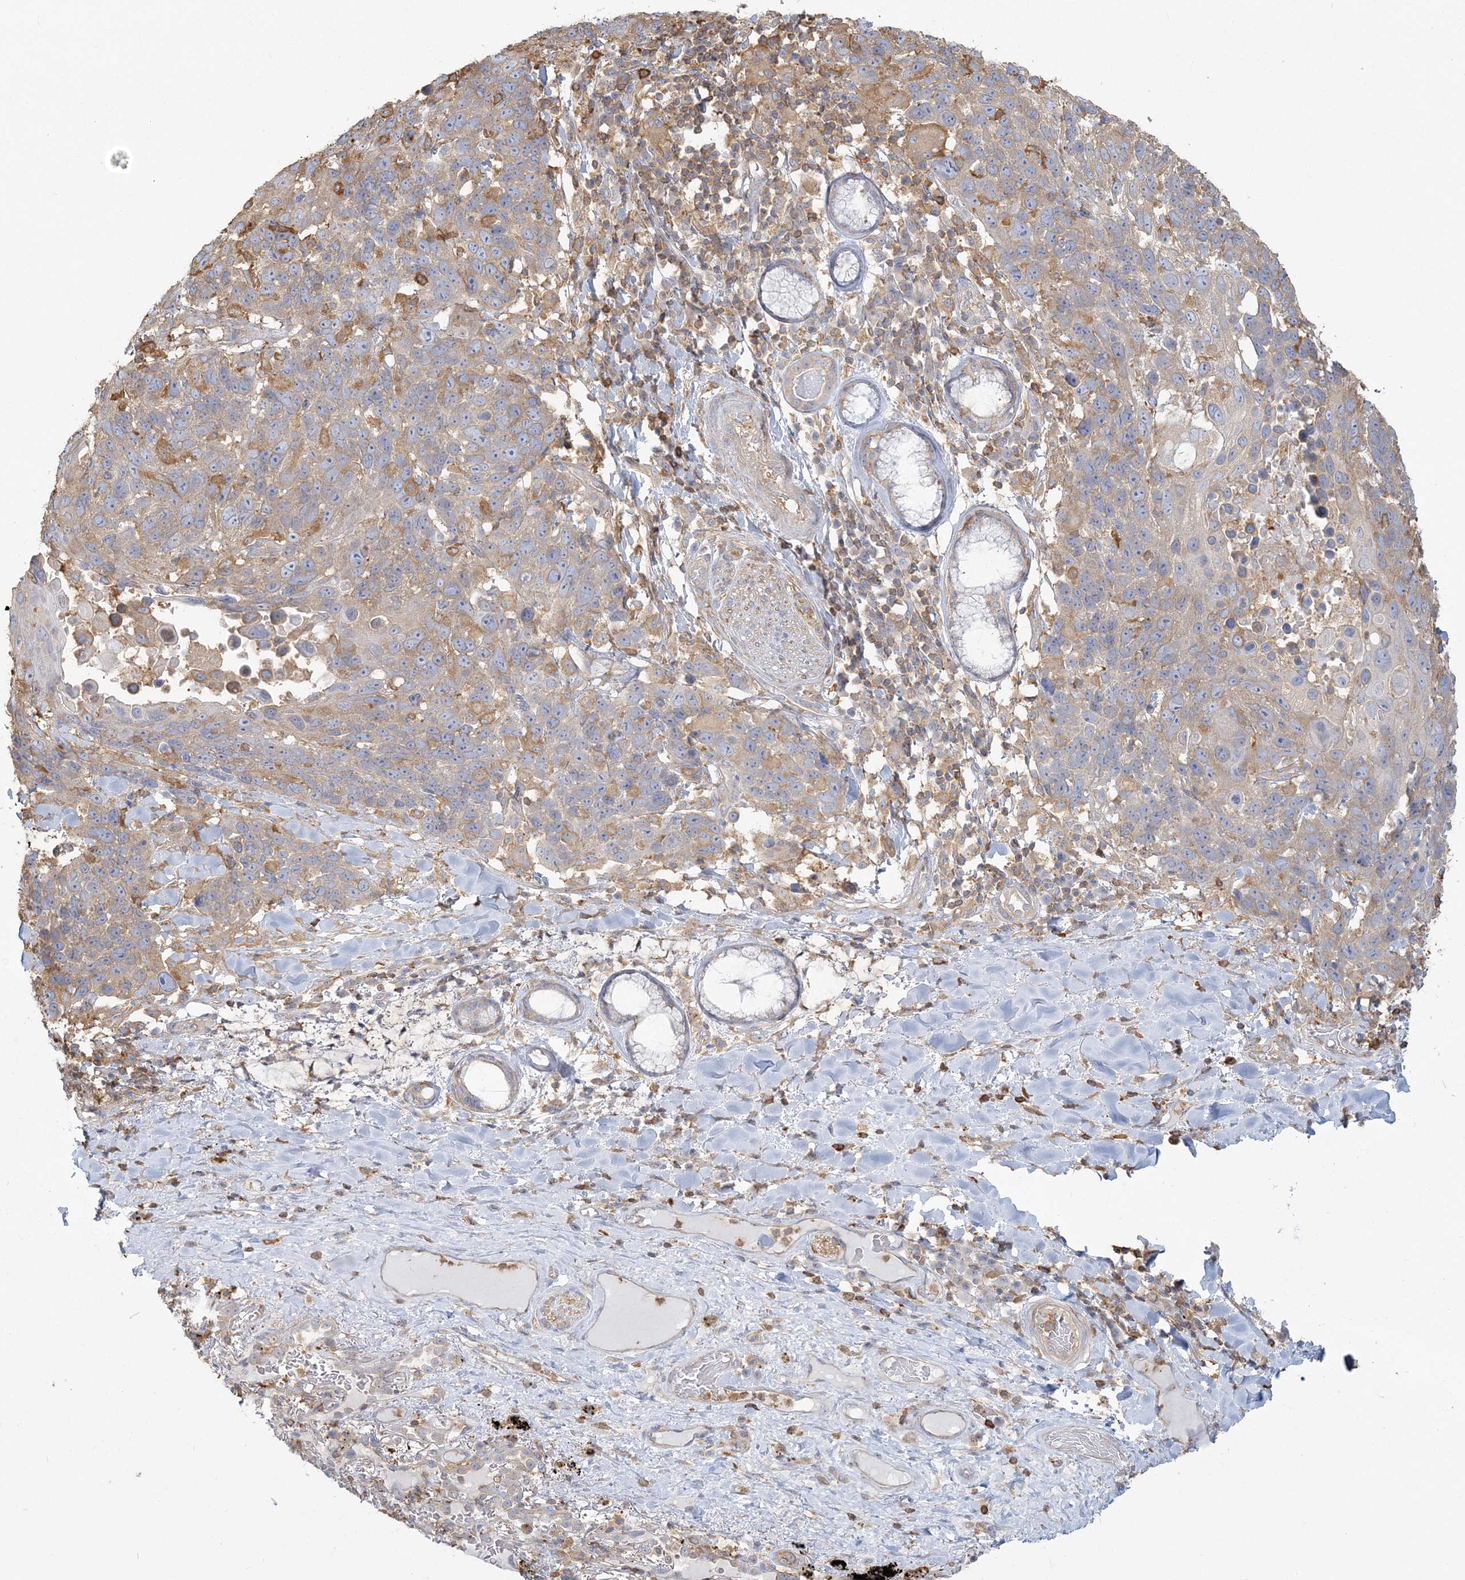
{"staining": {"intensity": "weak", "quantity": "<25%", "location": "cytoplasmic/membranous"}, "tissue": "lung cancer", "cell_type": "Tumor cells", "image_type": "cancer", "snomed": [{"axis": "morphology", "description": "Squamous cell carcinoma, NOS"}, {"axis": "topography", "description": "Lung"}], "caption": "This is an IHC micrograph of human lung cancer (squamous cell carcinoma). There is no positivity in tumor cells.", "gene": "ANKS1A", "patient": {"sex": "male", "age": 66}}